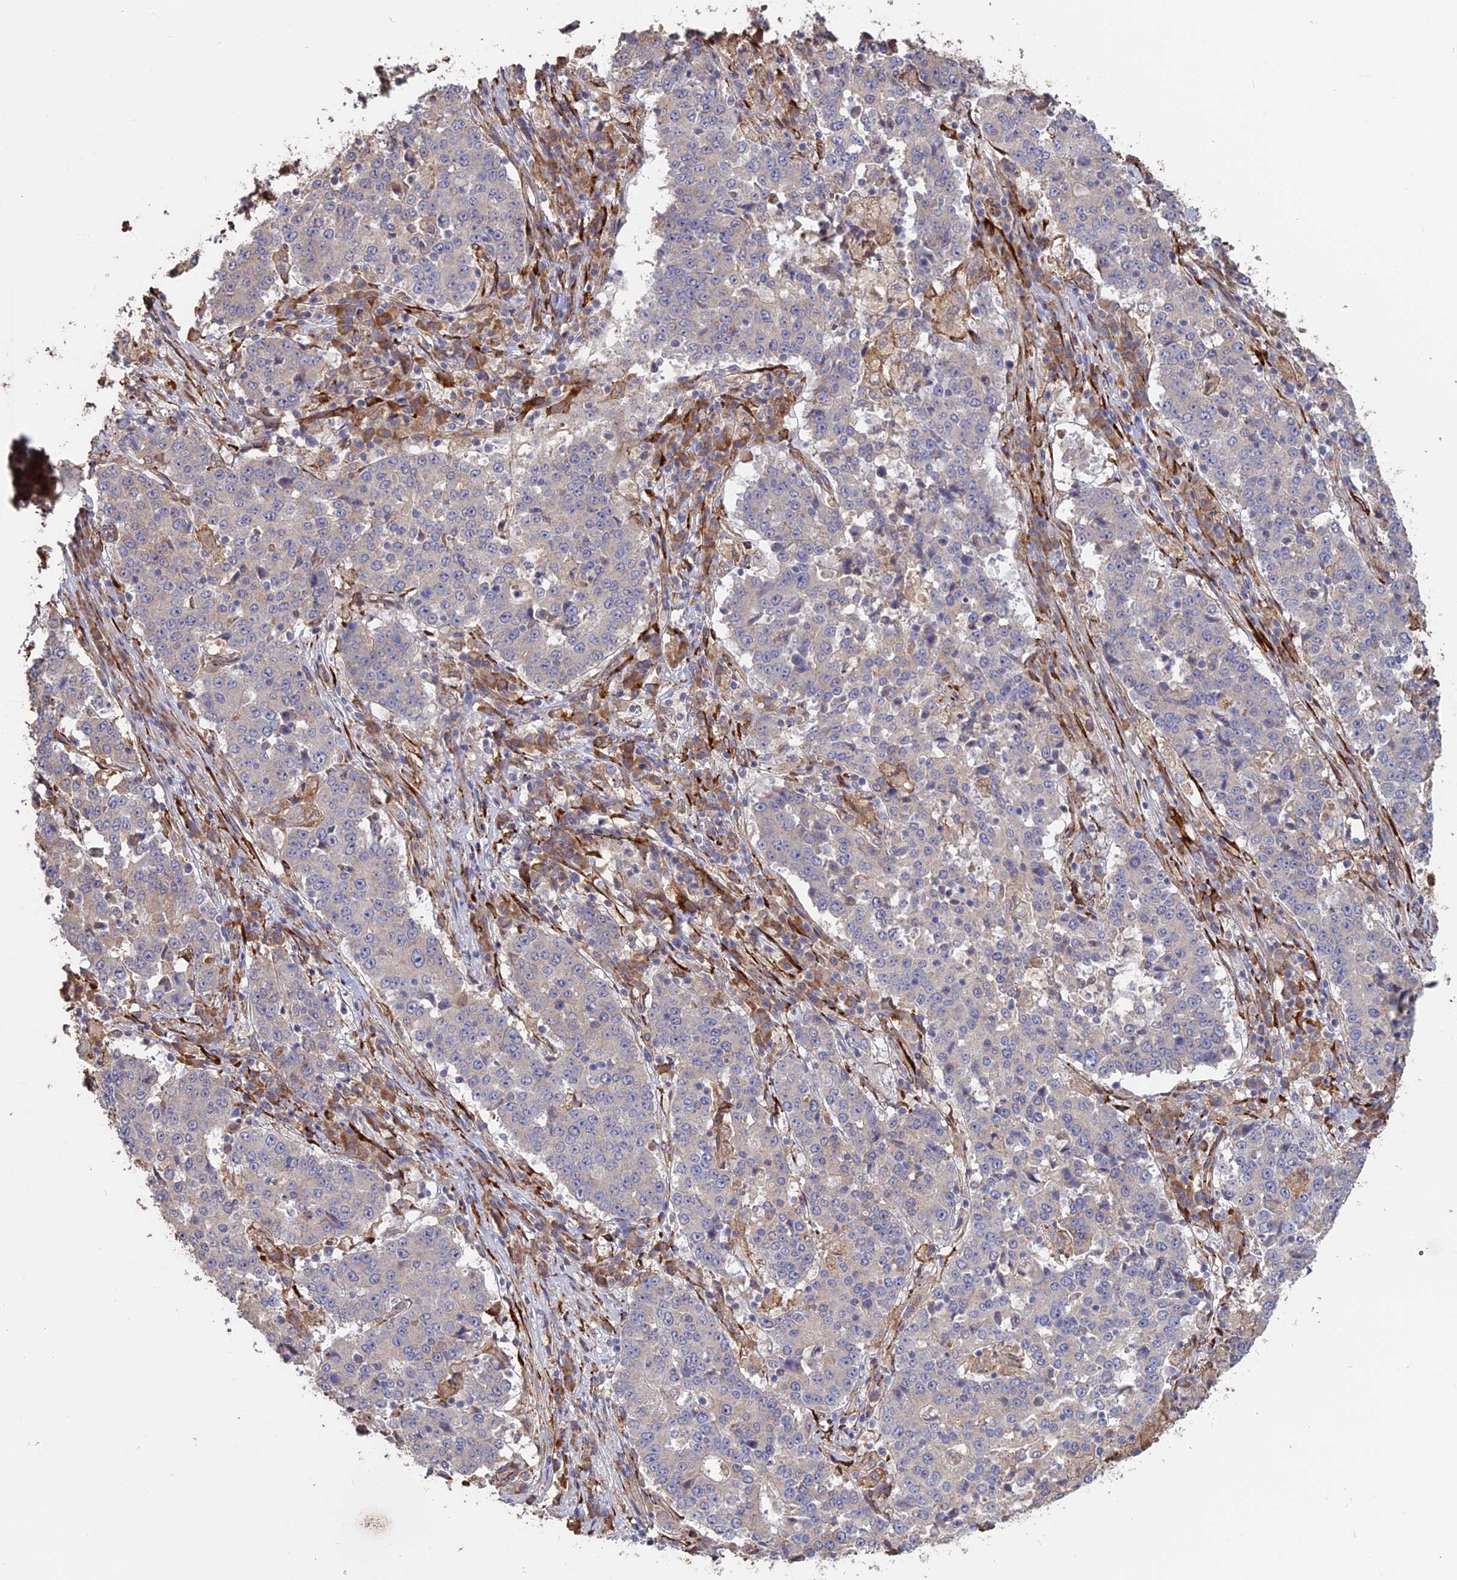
{"staining": {"intensity": "negative", "quantity": "none", "location": "none"}, "tissue": "stomach cancer", "cell_type": "Tumor cells", "image_type": "cancer", "snomed": [{"axis": "morphology", "description": "Adenocarcinoma, NOS"}, {"axis": "topography", "description": "Stomach"}], "caption": "DAB immunohistochemical staining of stomach adenocarcinoma exhibits no significant positivity in tumor cells.", "gene": "PPIC", "patient": {"sex": "male", "age": 59}}